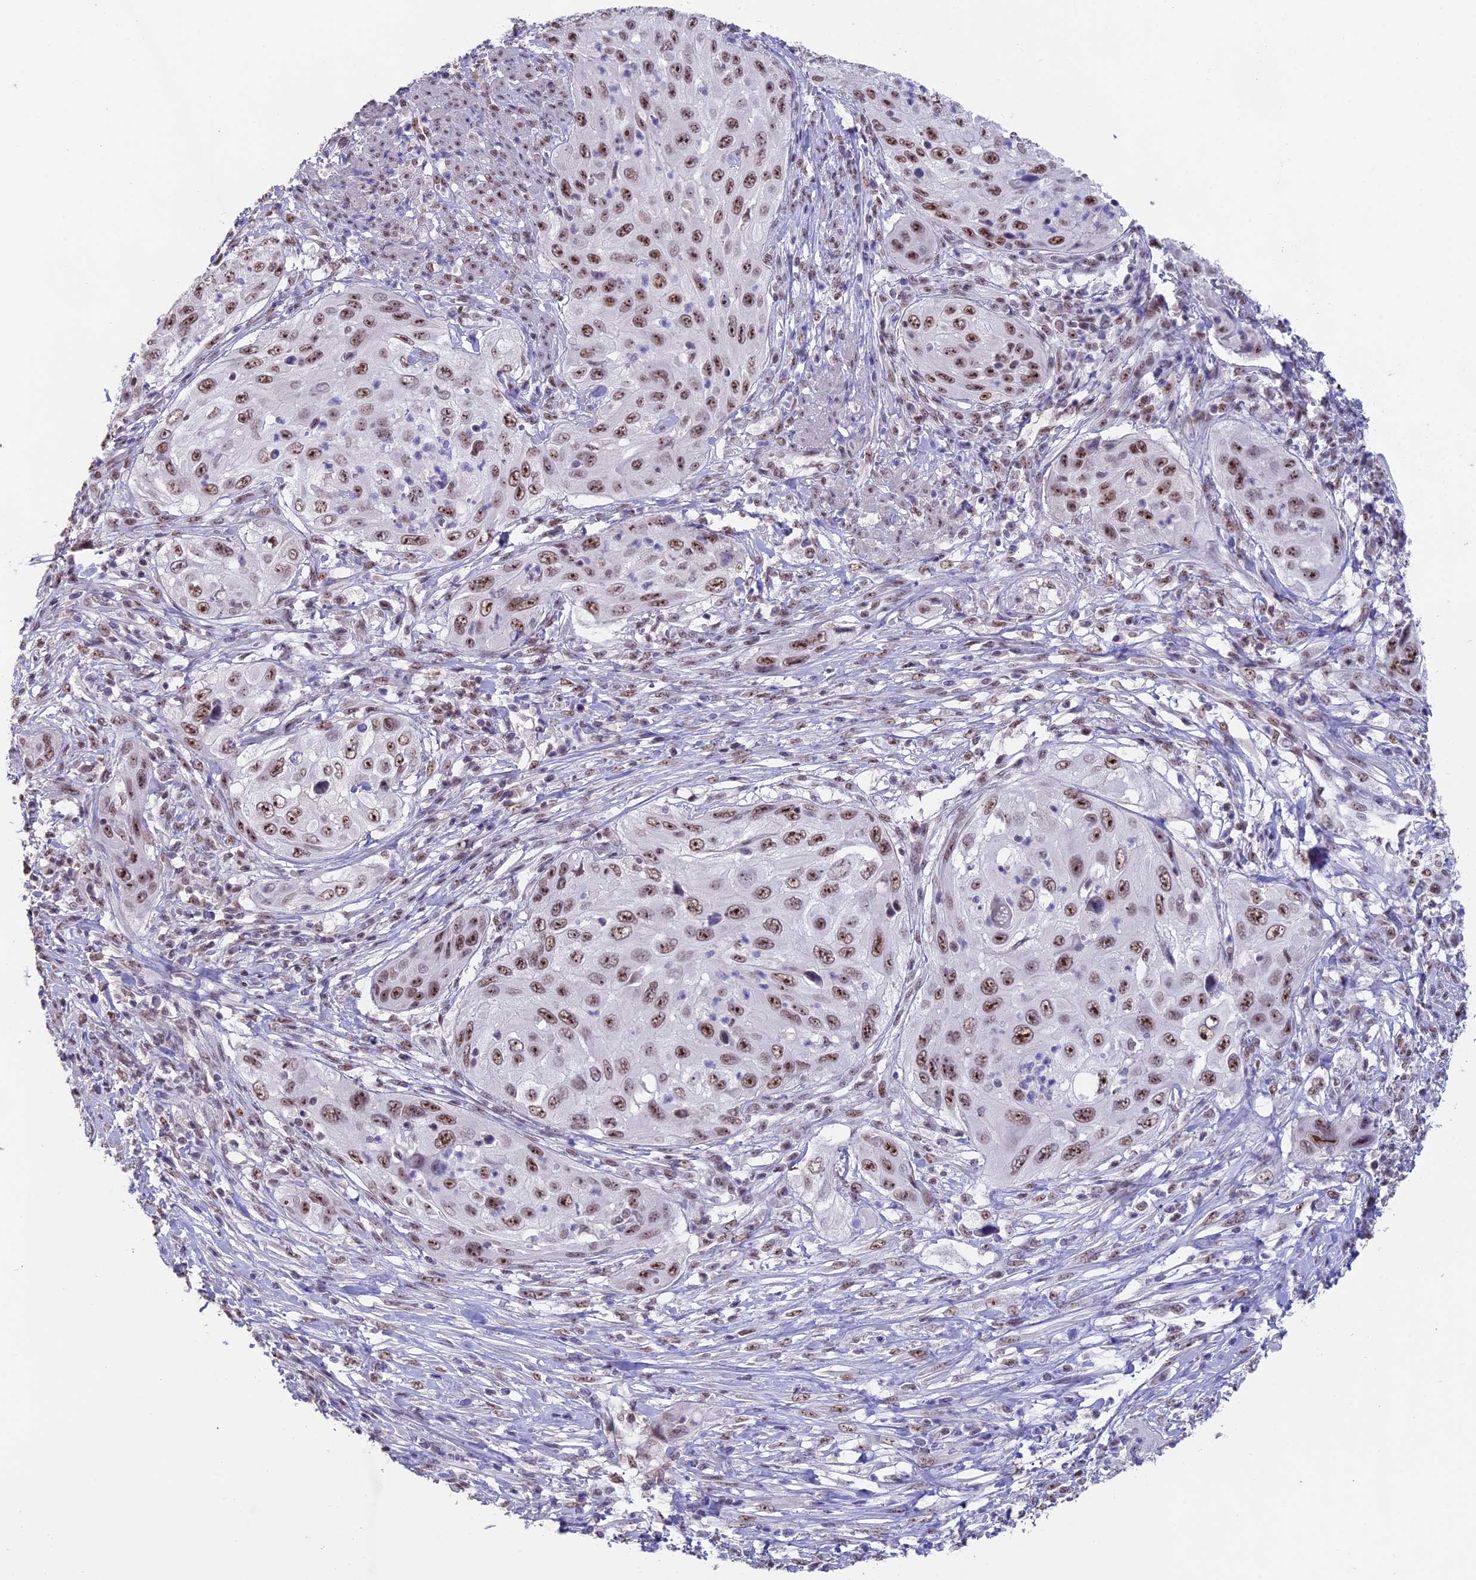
{"staining": {"intensity": "moderate", "quantity": ">75%", "location": "nuclear"}, "tissue": "cervical cancer", "cell_type": "Tumor cells", "image_type": "cancer", "snomed": [{"axis": "morphology", "description": "Squamous cell carcinoma, NOS"}, {"axis": "topography", "description": "Cervix"}], "caption": "Immunohistochemistry photomicrograph of human cervical cancer (squamous cell carcinoma) stained for a protein (brown), which displays medium levels of moderate nuclear staining in approximately >75% of tumor cells.", "gene": "SETD2", "patient": {"sex": "female", "age": 42}}